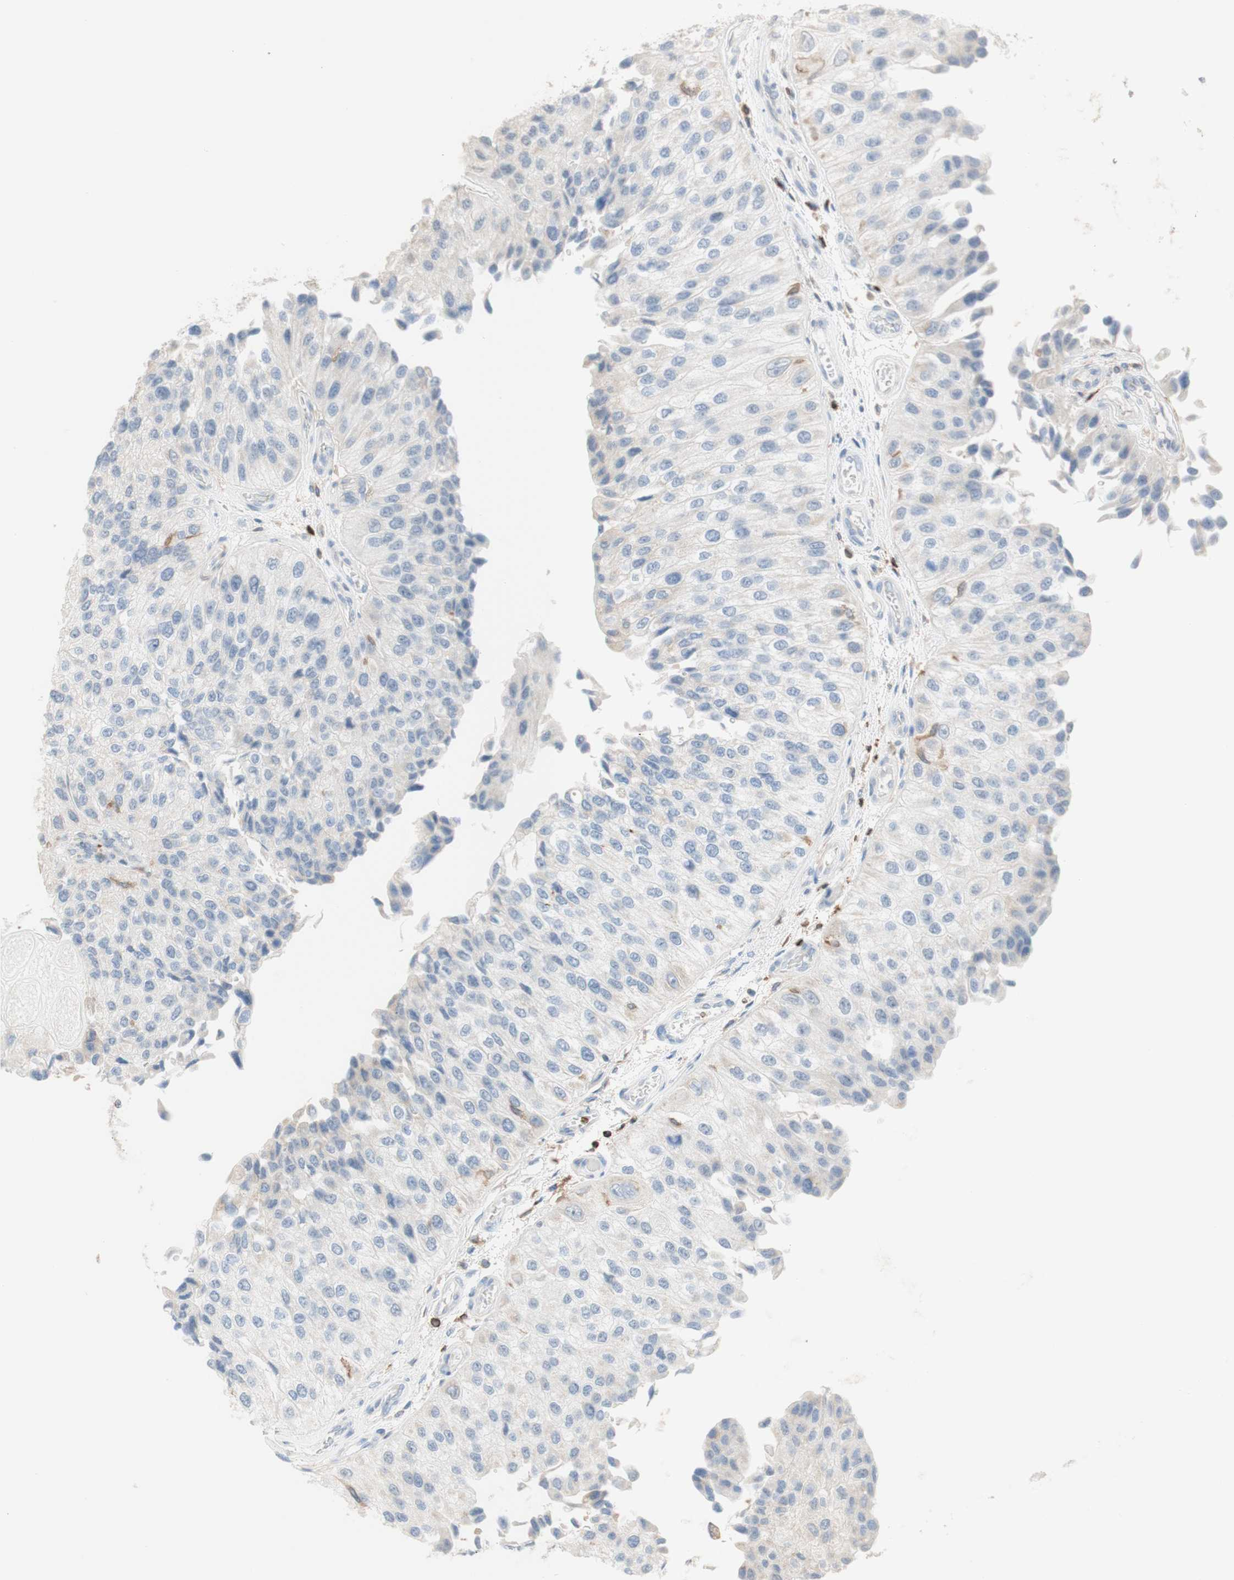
{"staining": {"intensity": "negative", "quantity": "none", "location": "none"}, "tissue": "urothelial cancer", "cell_type": "Tumor cells", "image_type": "cancer", "snomed": [{"axis": "morphology", "description": "Urothelial carcinoma, High grade"}, {"axis": "topography", "description": "Kidney"}, {"axis": "topography", "description": "Urinary bladder"}], "caption": "Tumor cells show no significant protein staining in urothelial cancer.", "gene": "SPINK6", "patient": {"sex": "male", "age": 77}}